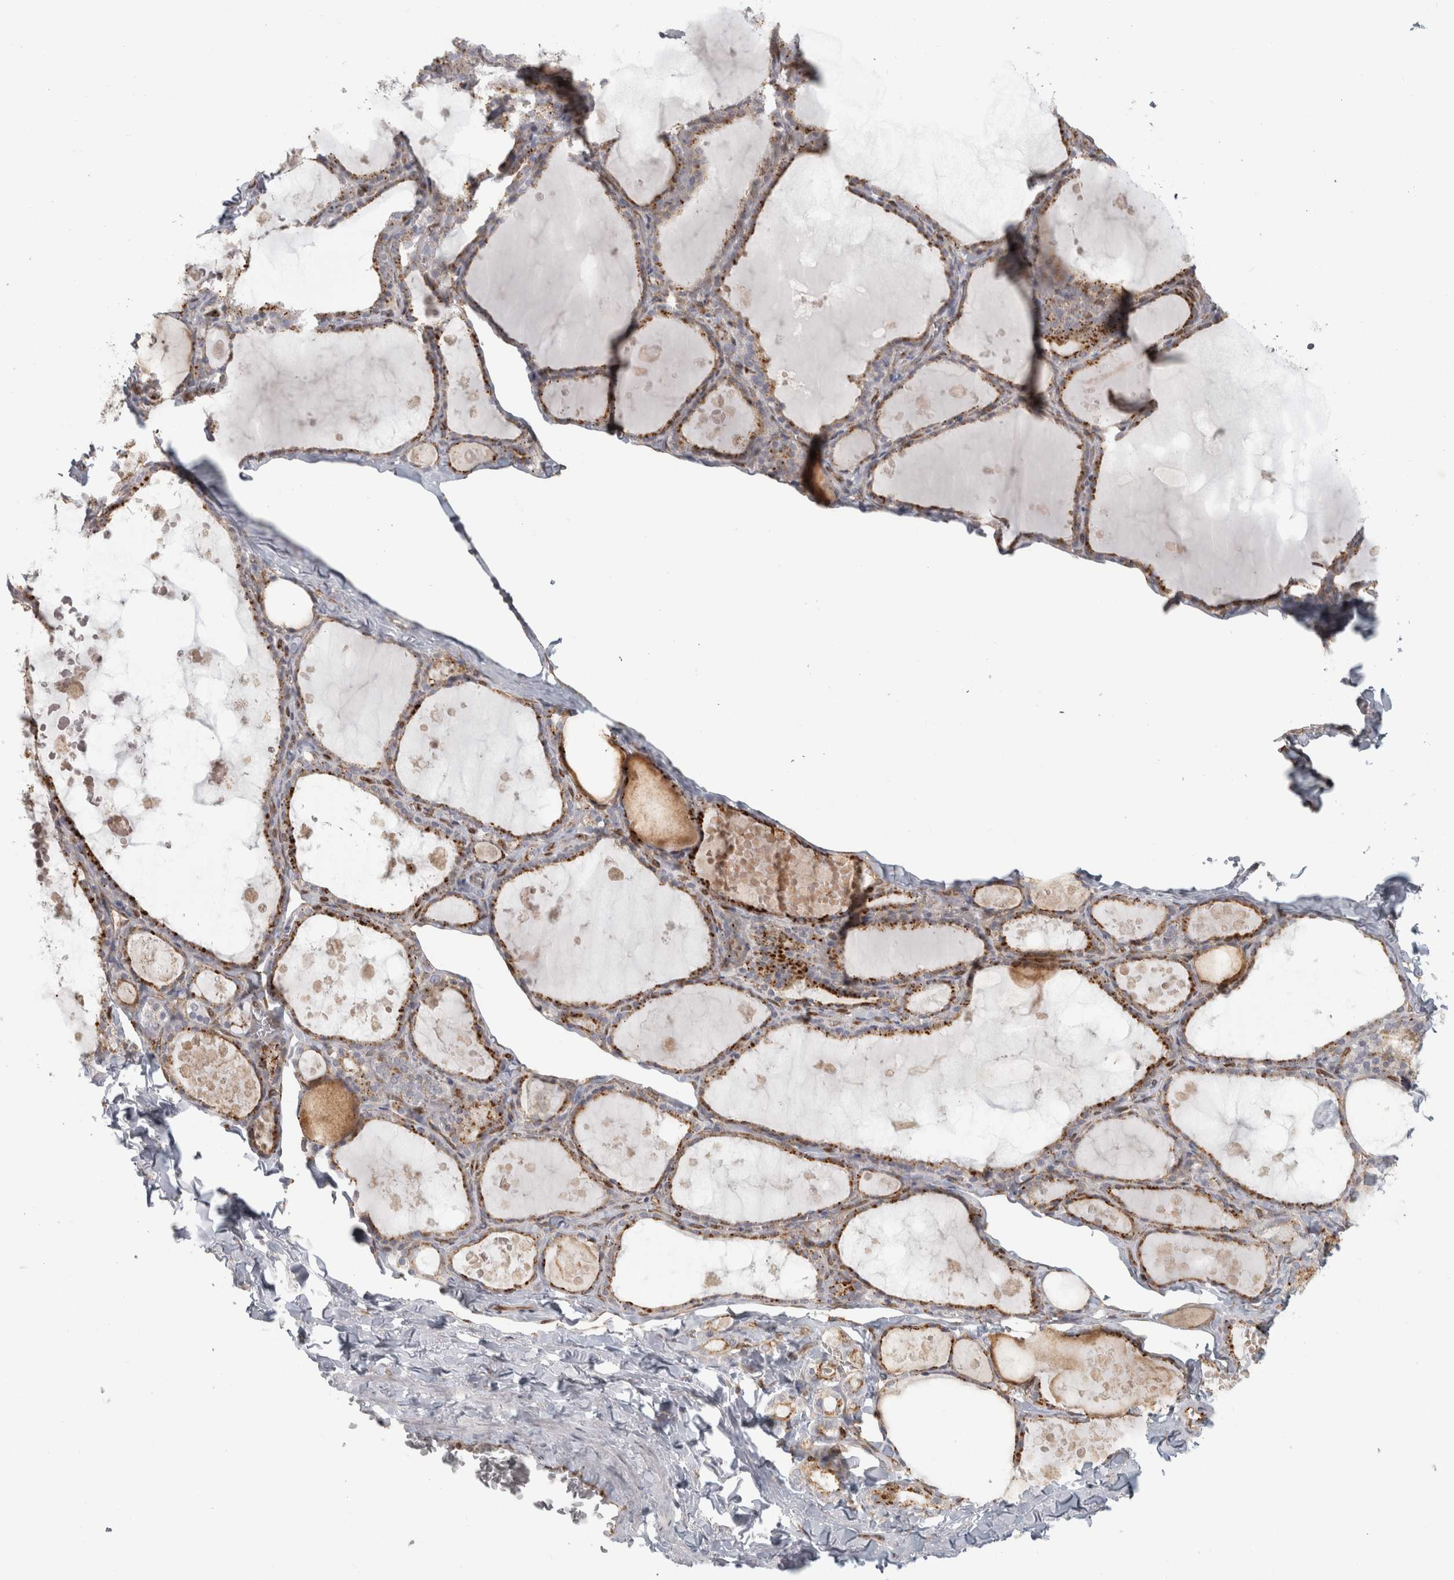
{"staining": {"intensity": "moderate", "quantity": ">75%", "location": "cytoplasmic/membranous"}, "tissue": "thyroid gland", "cell_type": "Glandular cells", "image_type": "normal", "snomed": [{"axis": "morphology", "description": "Normal tissue, NOS"}, {"axis": "topography", "description": "Thyroid gland"}], "caption": "There is medium levels of moderate cytoplasmic/membranous expression in glandular cells of benign thyroid gland, as demonstrated by immunohistochemical staining (brown color).", "gene": "HLA", "patient": {"sex": "male", "age": 56}}